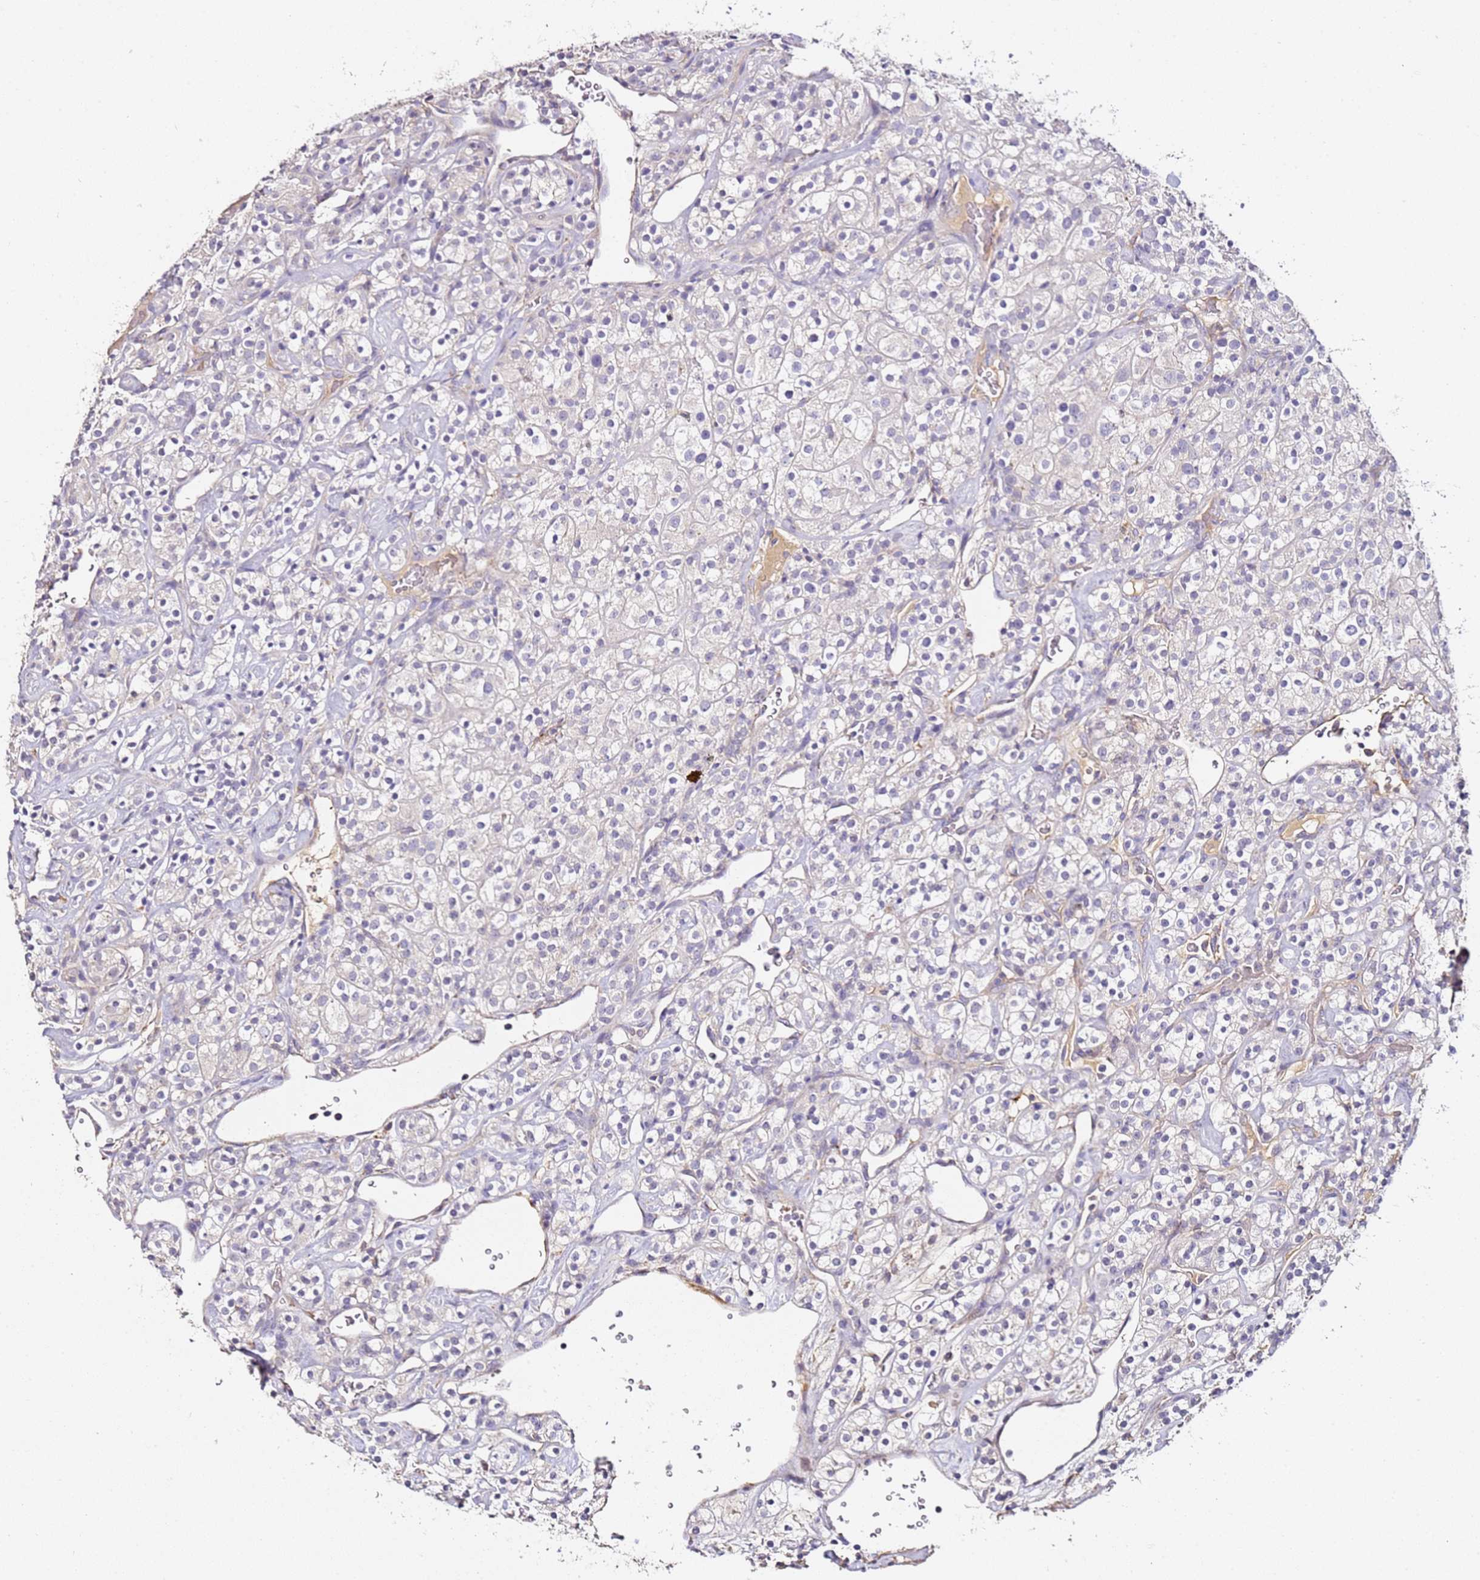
{"staining": {"intensity": "negative", "quantity": "none", "location": "none"}, "tissue": "renal cancer", "cell_type": "Tumor cells", "image_type": "cancer", "snomed": [{"axis": "morphology", "description": "Adenocarcinoma, NOS"}, {"axis": "topography", "description": "Kidney"}], "caption": "High magnification brightfield microscopy of adenocarcinoma (renal) stained with DAB (brown) and counterstained with hematoxylin (blue): tumor cells show no significant staining.", "gene": "OR2B11", "patient": {"sex": "male", "age": 77}}